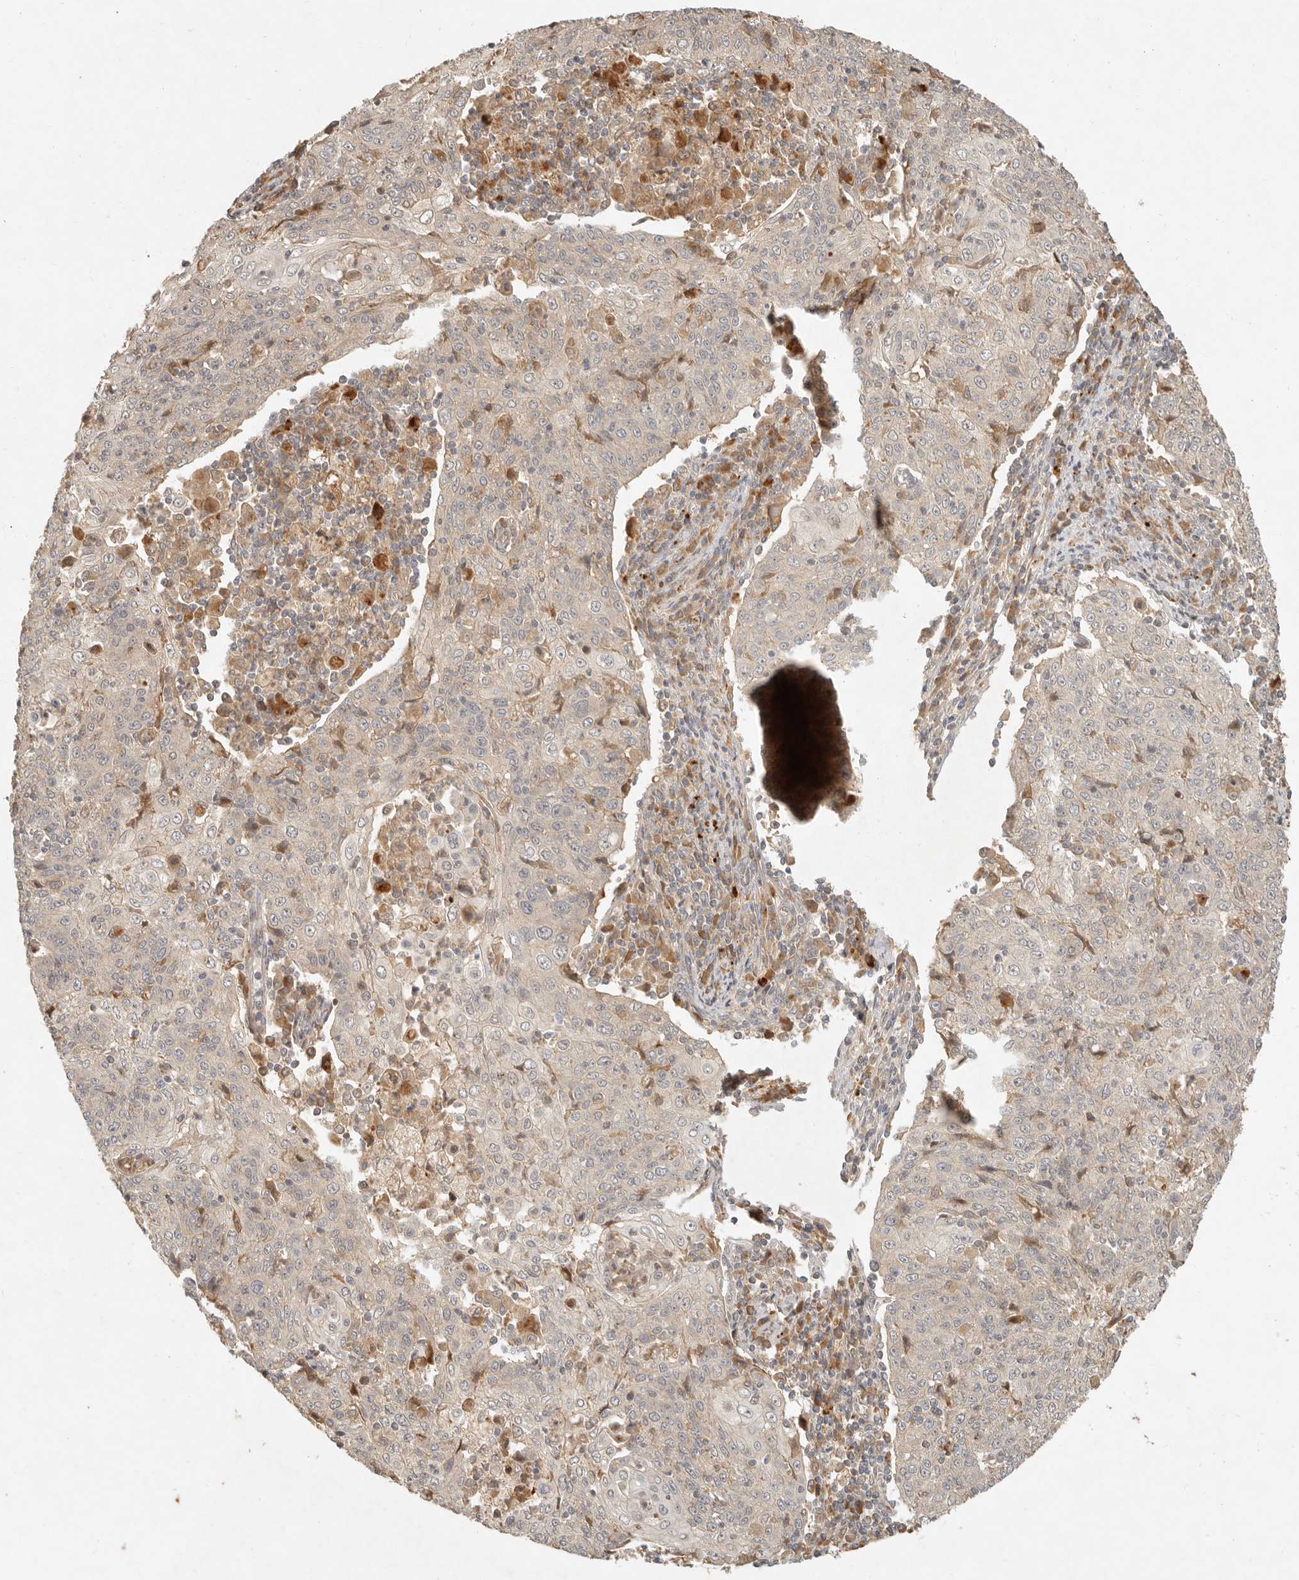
{"staining": {"intensity": "negative", "quantity": "none", "location": "none"}, "tissue": "cervical cancer", "cell_type": "Tumor cells", "image_type": "cancer", "snomed": [{"axis": "morphology", "description": "Squamous cell carcinoma, NOS"}, {"axis": "topography", "description": "Cervix"}], "caption": "This image is of cervical cancer (squamous cell carcinoma) stained with immunohistochemistry (IHC) to label a protein in brown with the nuclei are counter-stained blue. There is no positivity in tumor cells.", "gene": "ANKRD61", "patient": {"sex": "female", "age": 48}}